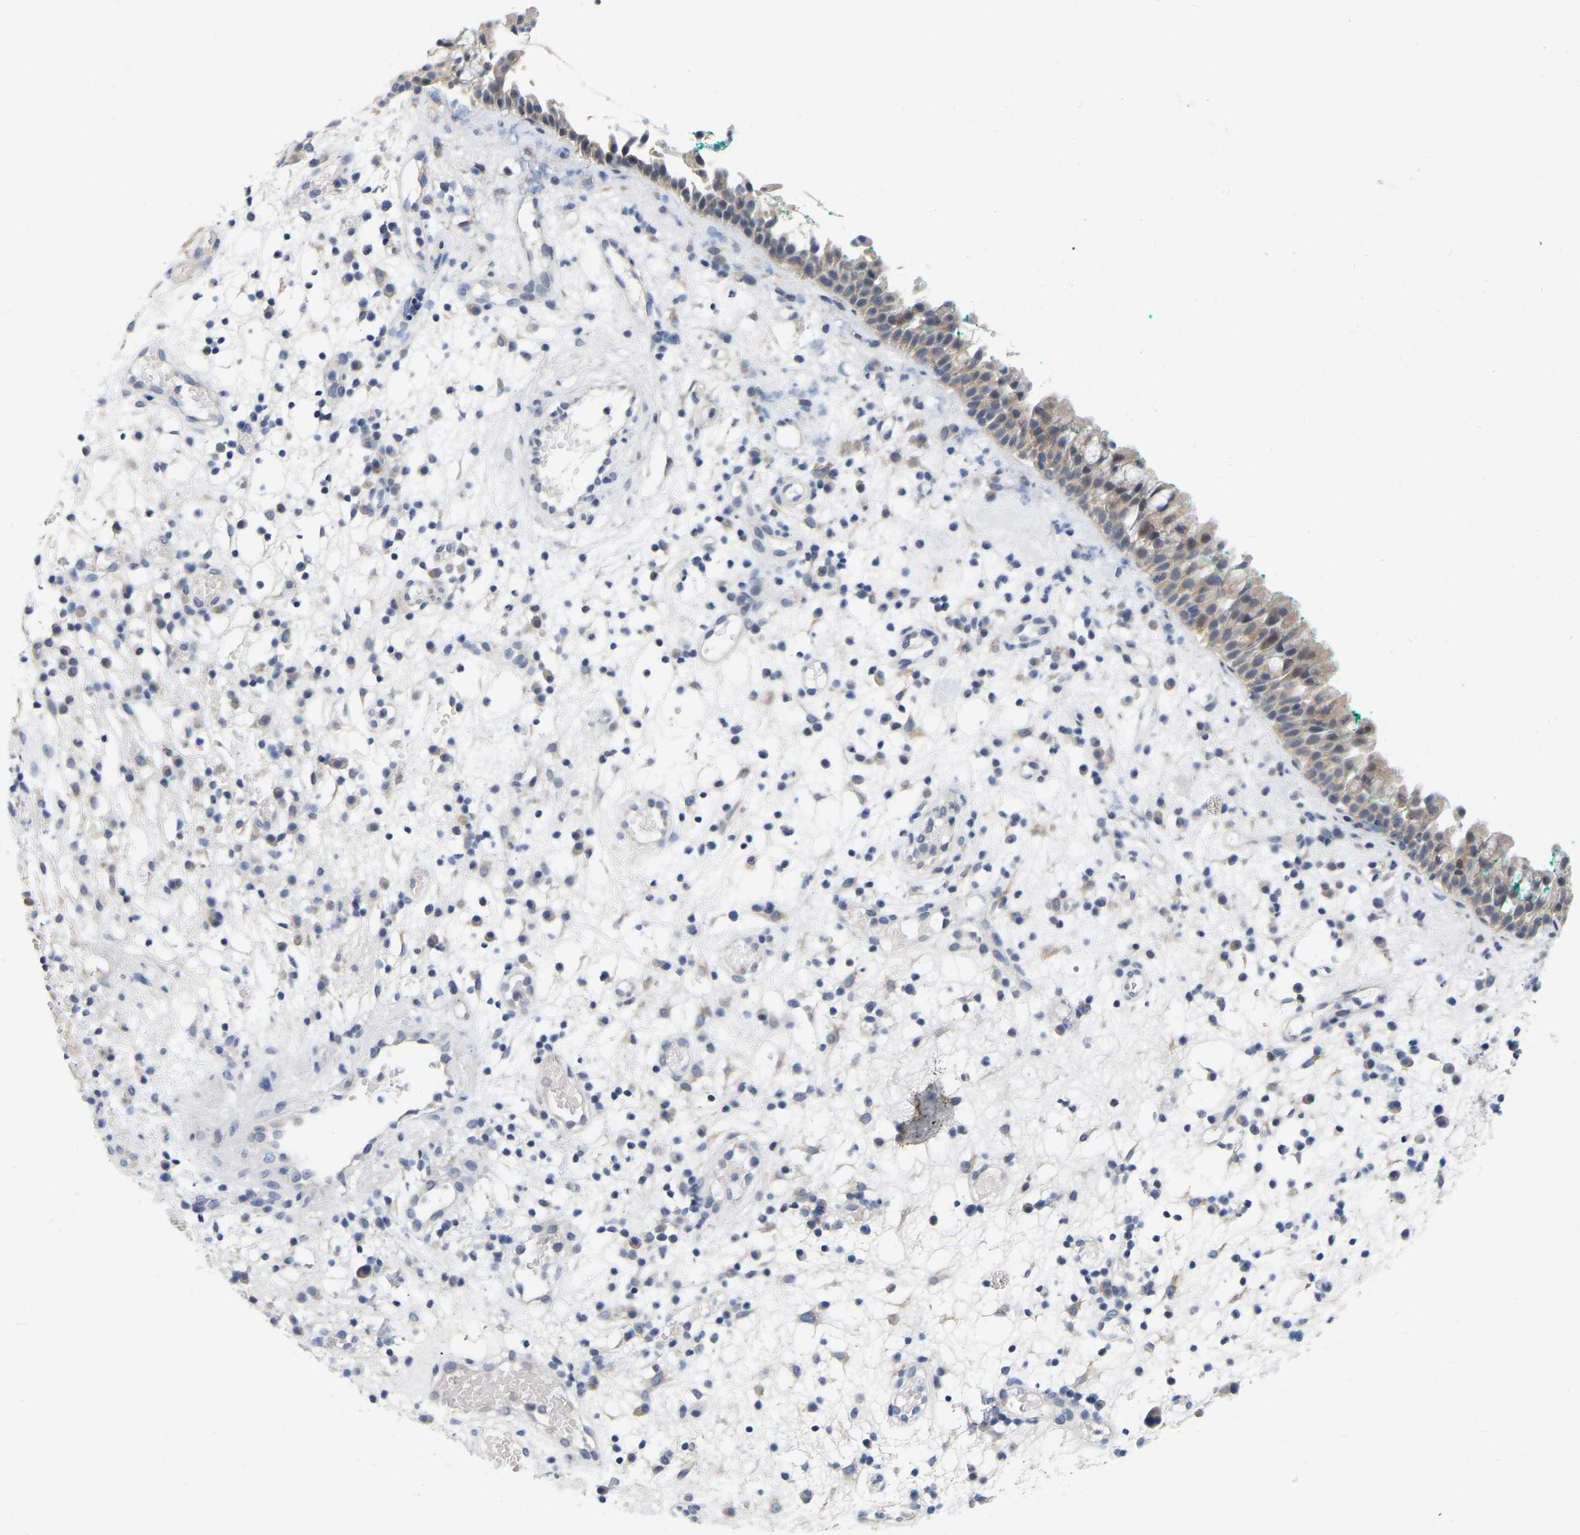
{"staining": {"intensity": "weak", "quantity": ">75%", "location": "cytoplasmic/membranous"}, "tissue": "nasopharynx", "cell_type": "Respiratory epithelial cells", "image_type": "normal", "snomed": [{"axis": "morphology", "description": "Normal tissue, NOS"}, {"axis": "morphology", "description": "Basal cell carcinoma"}, {"axis": "topography", "description": "Cartilage tissue"}, {"axis": "topography", "description": "Nasopharynx"}, {"axis": "topography", "description": "Oral tissue"}], "caption": "Nasopharynx stained for a protein (brown) reveals weak cytoplasmic/membranous positive expression in approximately >75% of respiratory epithelial cells.", "gene": "WIPI2", "patient": {"sex": "female", "age": 77}}